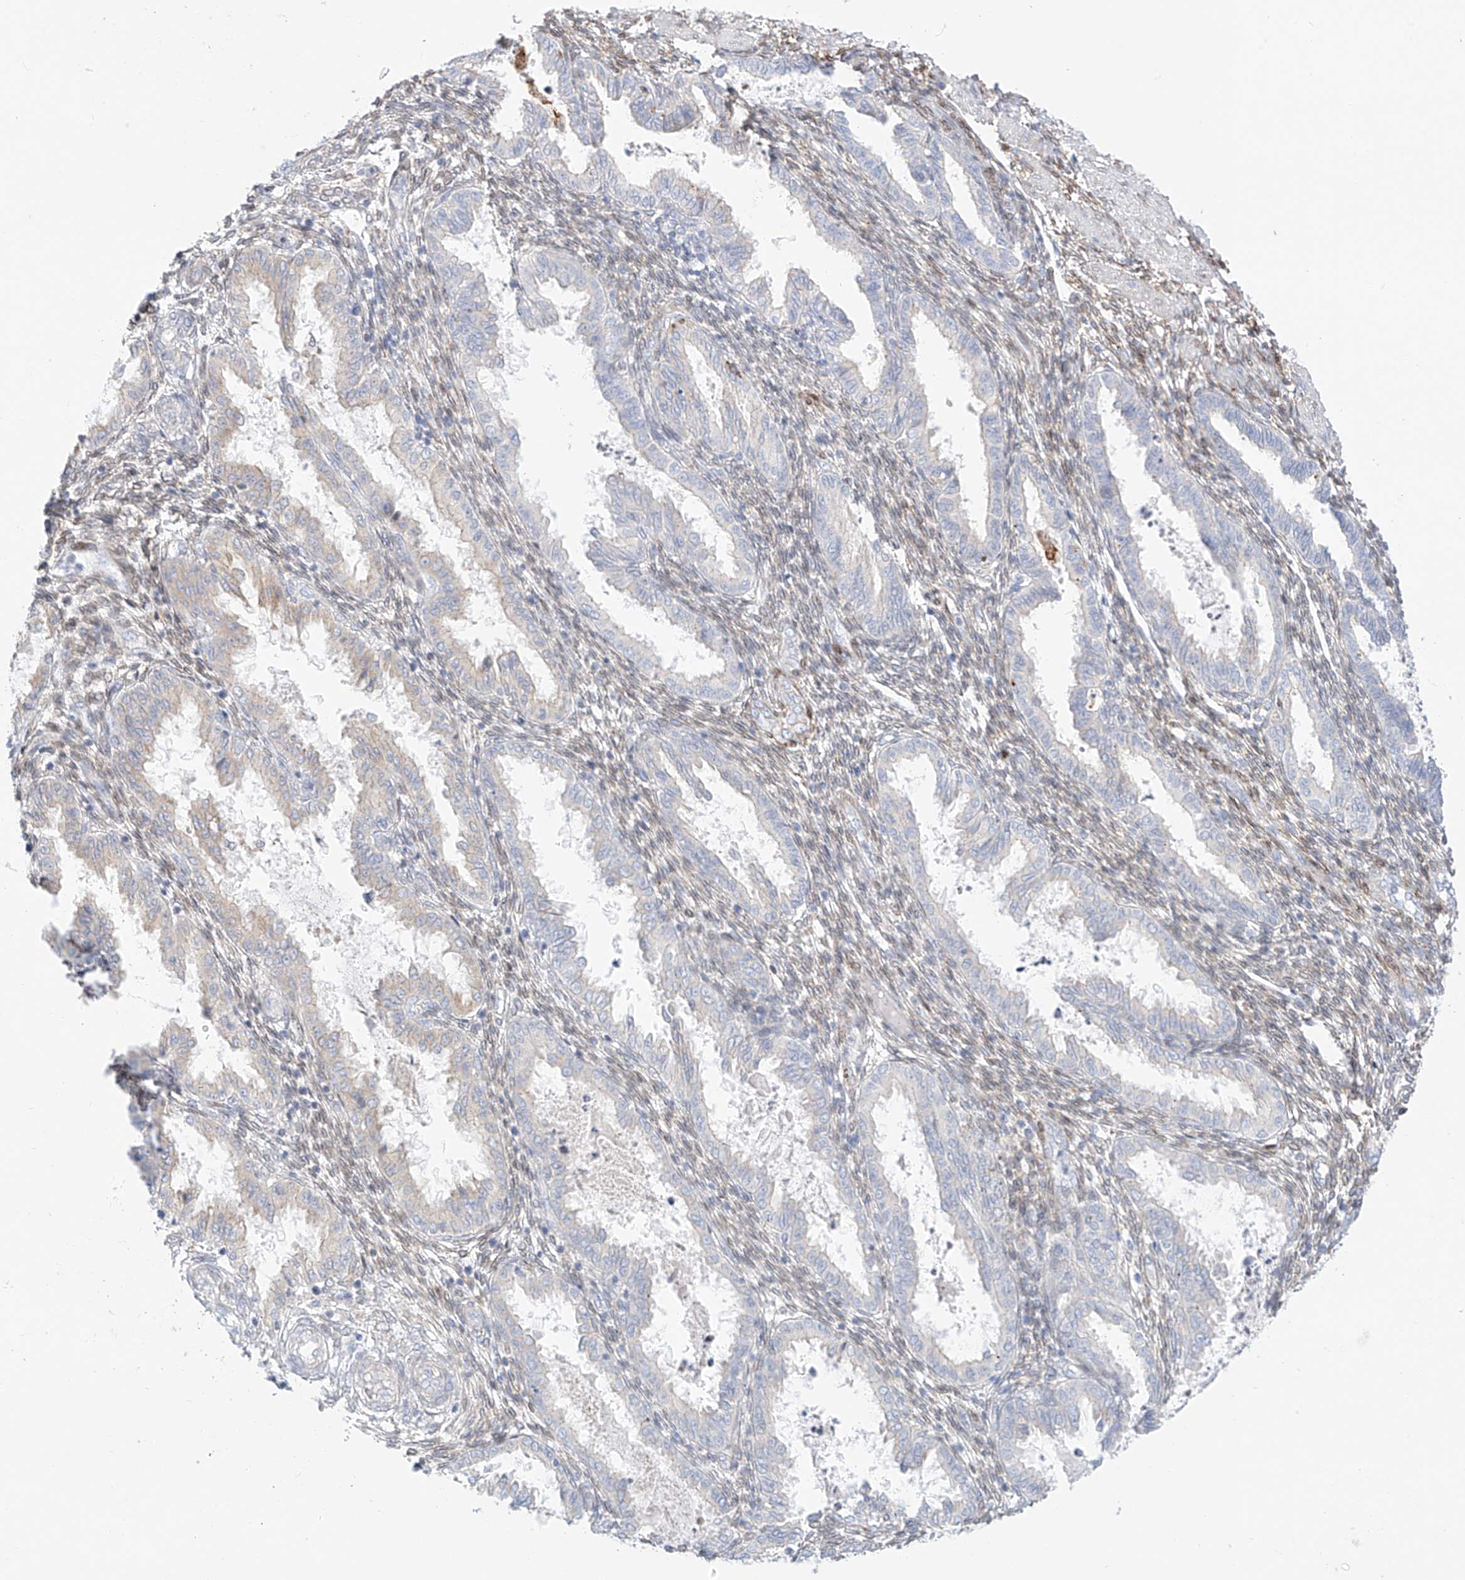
{"staining": {"intensity": "negative", "quantity": "none", "location": "none"}, "tissue": "endometrium", "cell_type": "Cells in endometrial stroma", "image_type": "normal", "snomed": [{"axis": "morphology", "description": "Normal tissue, NOS"}, {"axis": "topography", "description": "Endometrium"}], "caption": "High power microscopy photomicrograph of an IHC histopathology image of unremarkable endometrium, revealing no significant expression in cells in endometrial stroma. (Brightfield microscopy of DAB (3,3'-diaminobenzidine) IHC at high magnification).", "gene": "PCYOX1", "patient": {"sex": "female", "age": 33}}